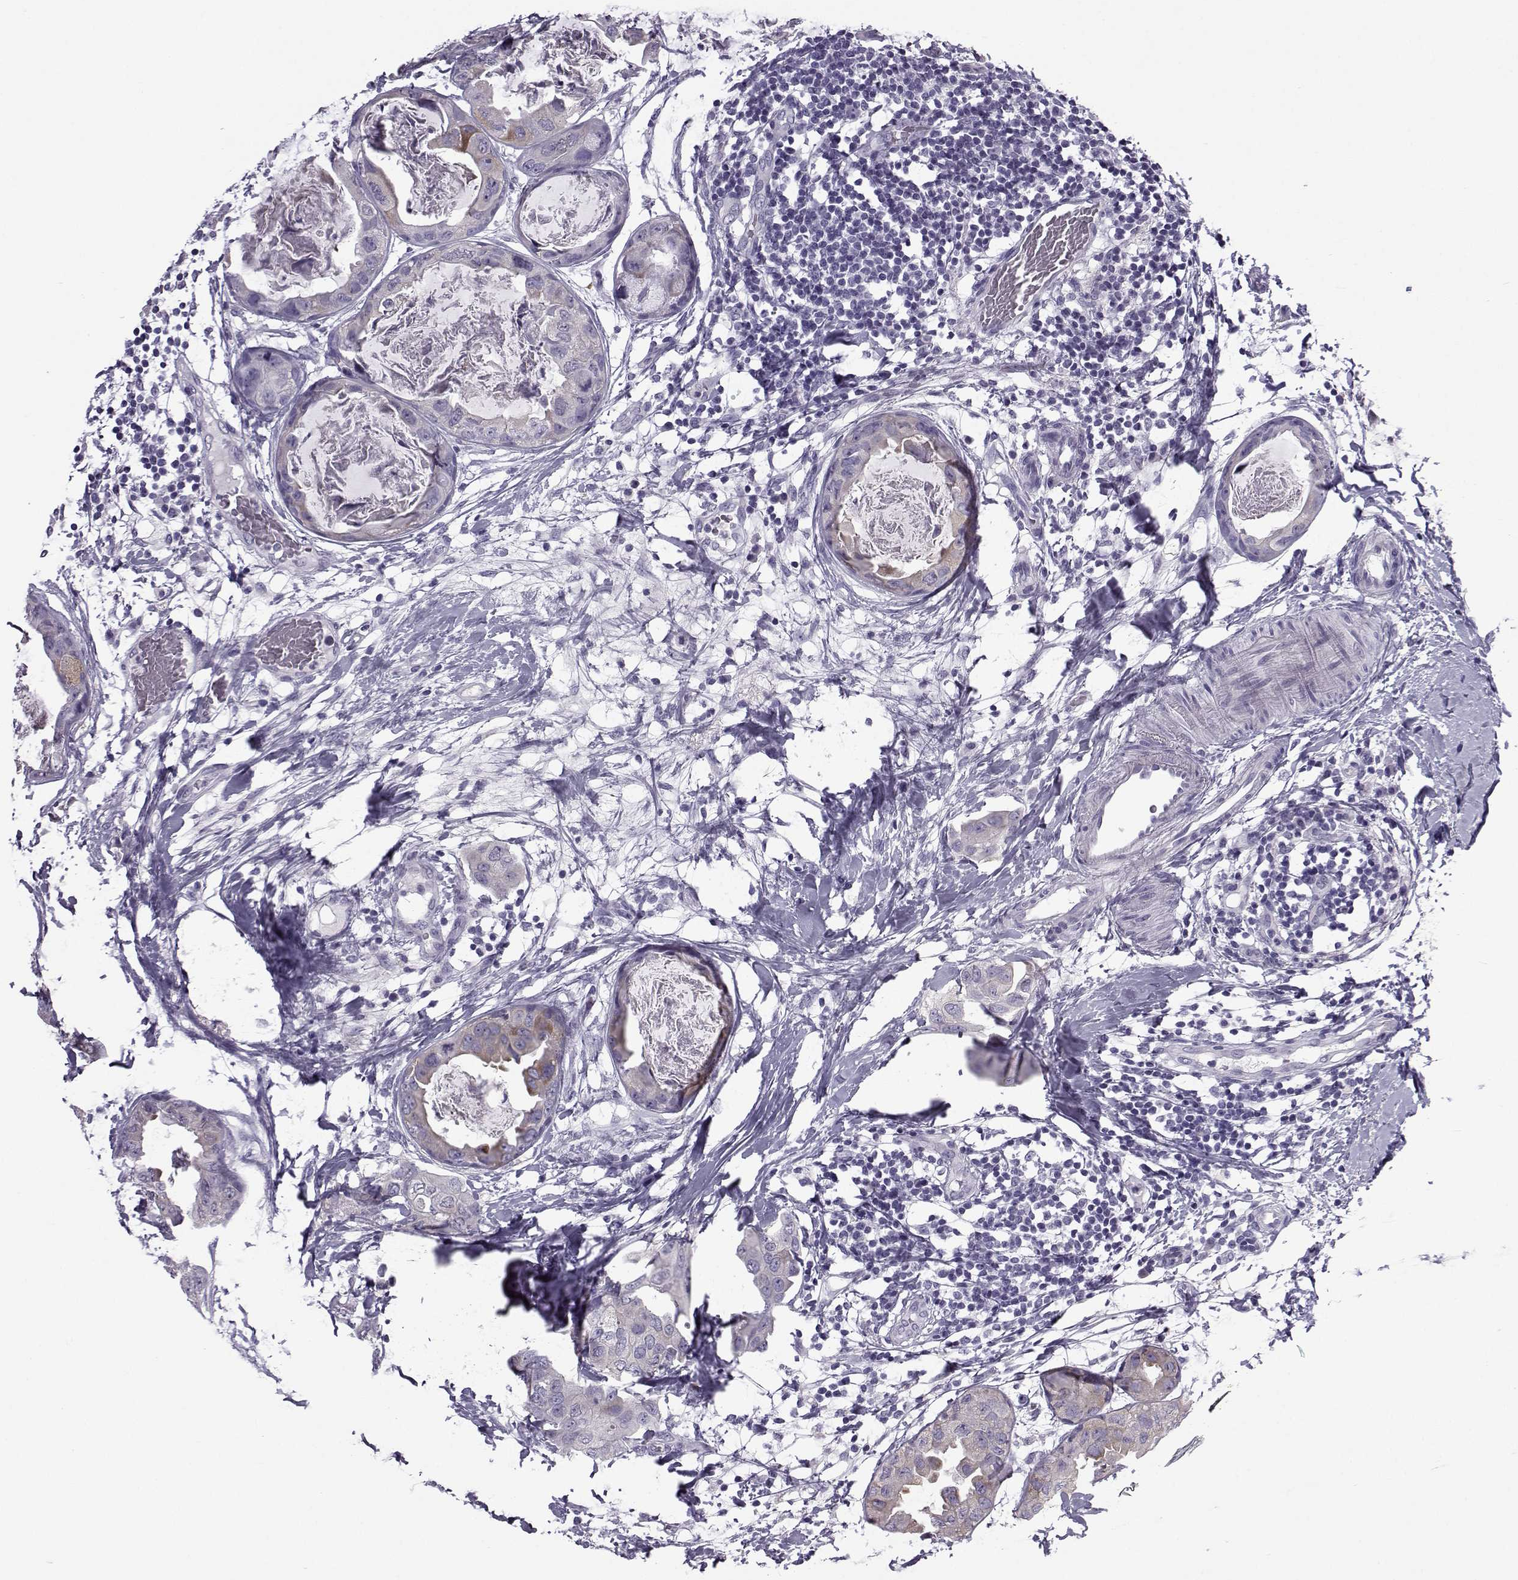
{"staining": {"intensity": "moderate", "quantity": "<25%", "location": "cytoplasmic/membranous"}, "tissue": "breast cancer", "cell_type": "Tumor cells", "image_type": "cancer", "snomed": [{"axis": "morphology", "description": "Normal tissue, NOS"}, {"axis": "morphology", "description": "Duct carcinoma"}, {"axis": "topography", "description": "Breast"}], "caption": "Protein analysis of breast intraductal carcinoma tissue exhibits moderate cytoplasmic/membranous expression in approximately <25% of tumor cells.", "gene": "OIP5", "patient": {"sex": "female", "age": 40}}